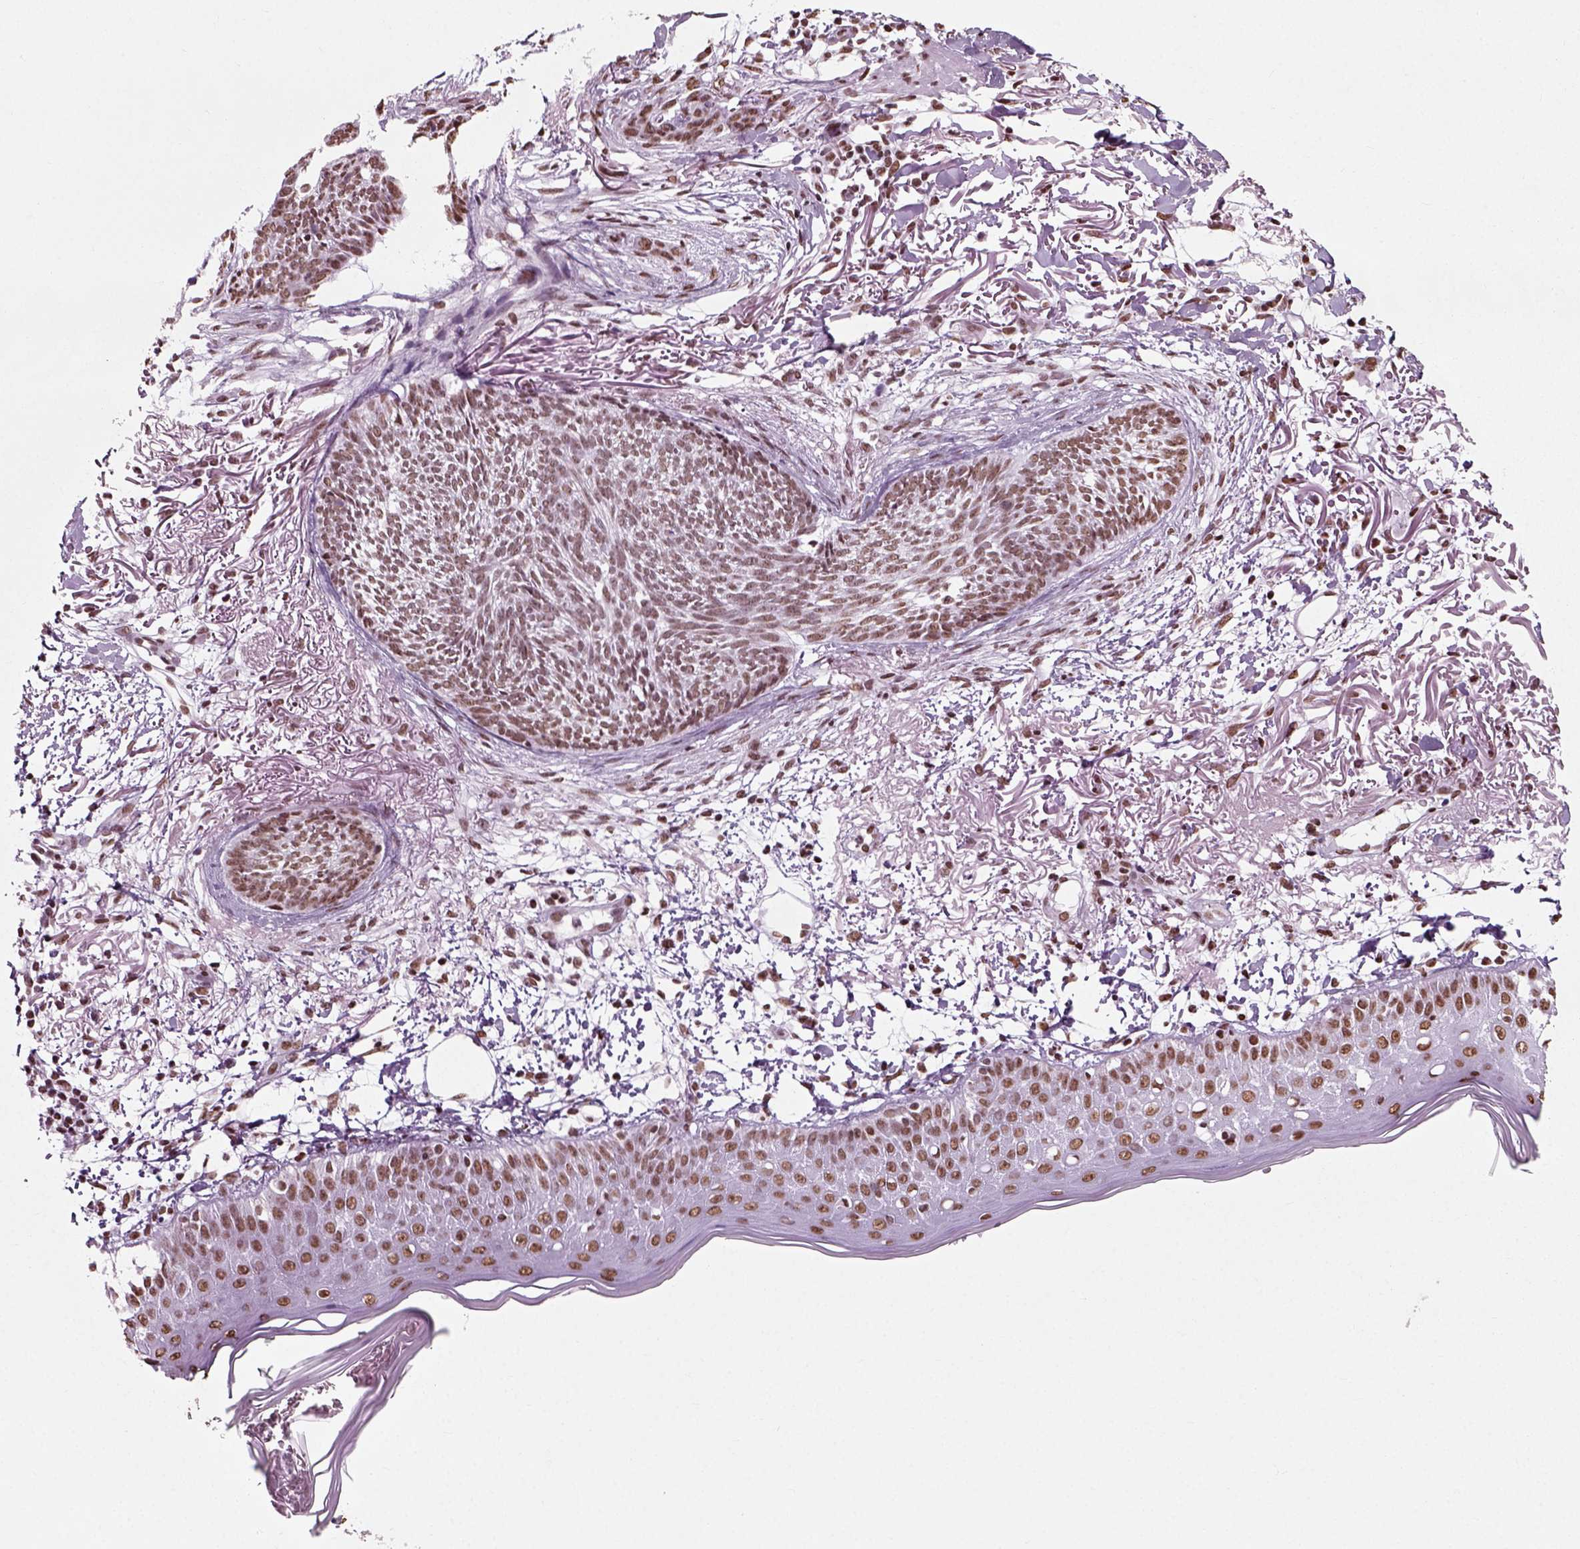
{"staining": {"intensity": "moderate", "quantity": ">75%", "location": "nuclear"}, "tissue": "skin cancer", "cell_type": "Tumor cells", "image_type": "cancer", "snomed": [{"axis": "morphology", "description": "Normal tissue, NOS"}, {"axis": "morphology", "description": "Basal cell carcinoma"}, {"axis": "topography", "description": "Skin"}], "caption": "An immunohistochemistry (IHC) image of neoplastic tissue is shown. Protein staining in brown labels moderate nuclear positivity in basal cell carcinoma (skin) within tumor cells.", "gene": "POLR1H", "patient": {"sex": "male", "age": 84}}